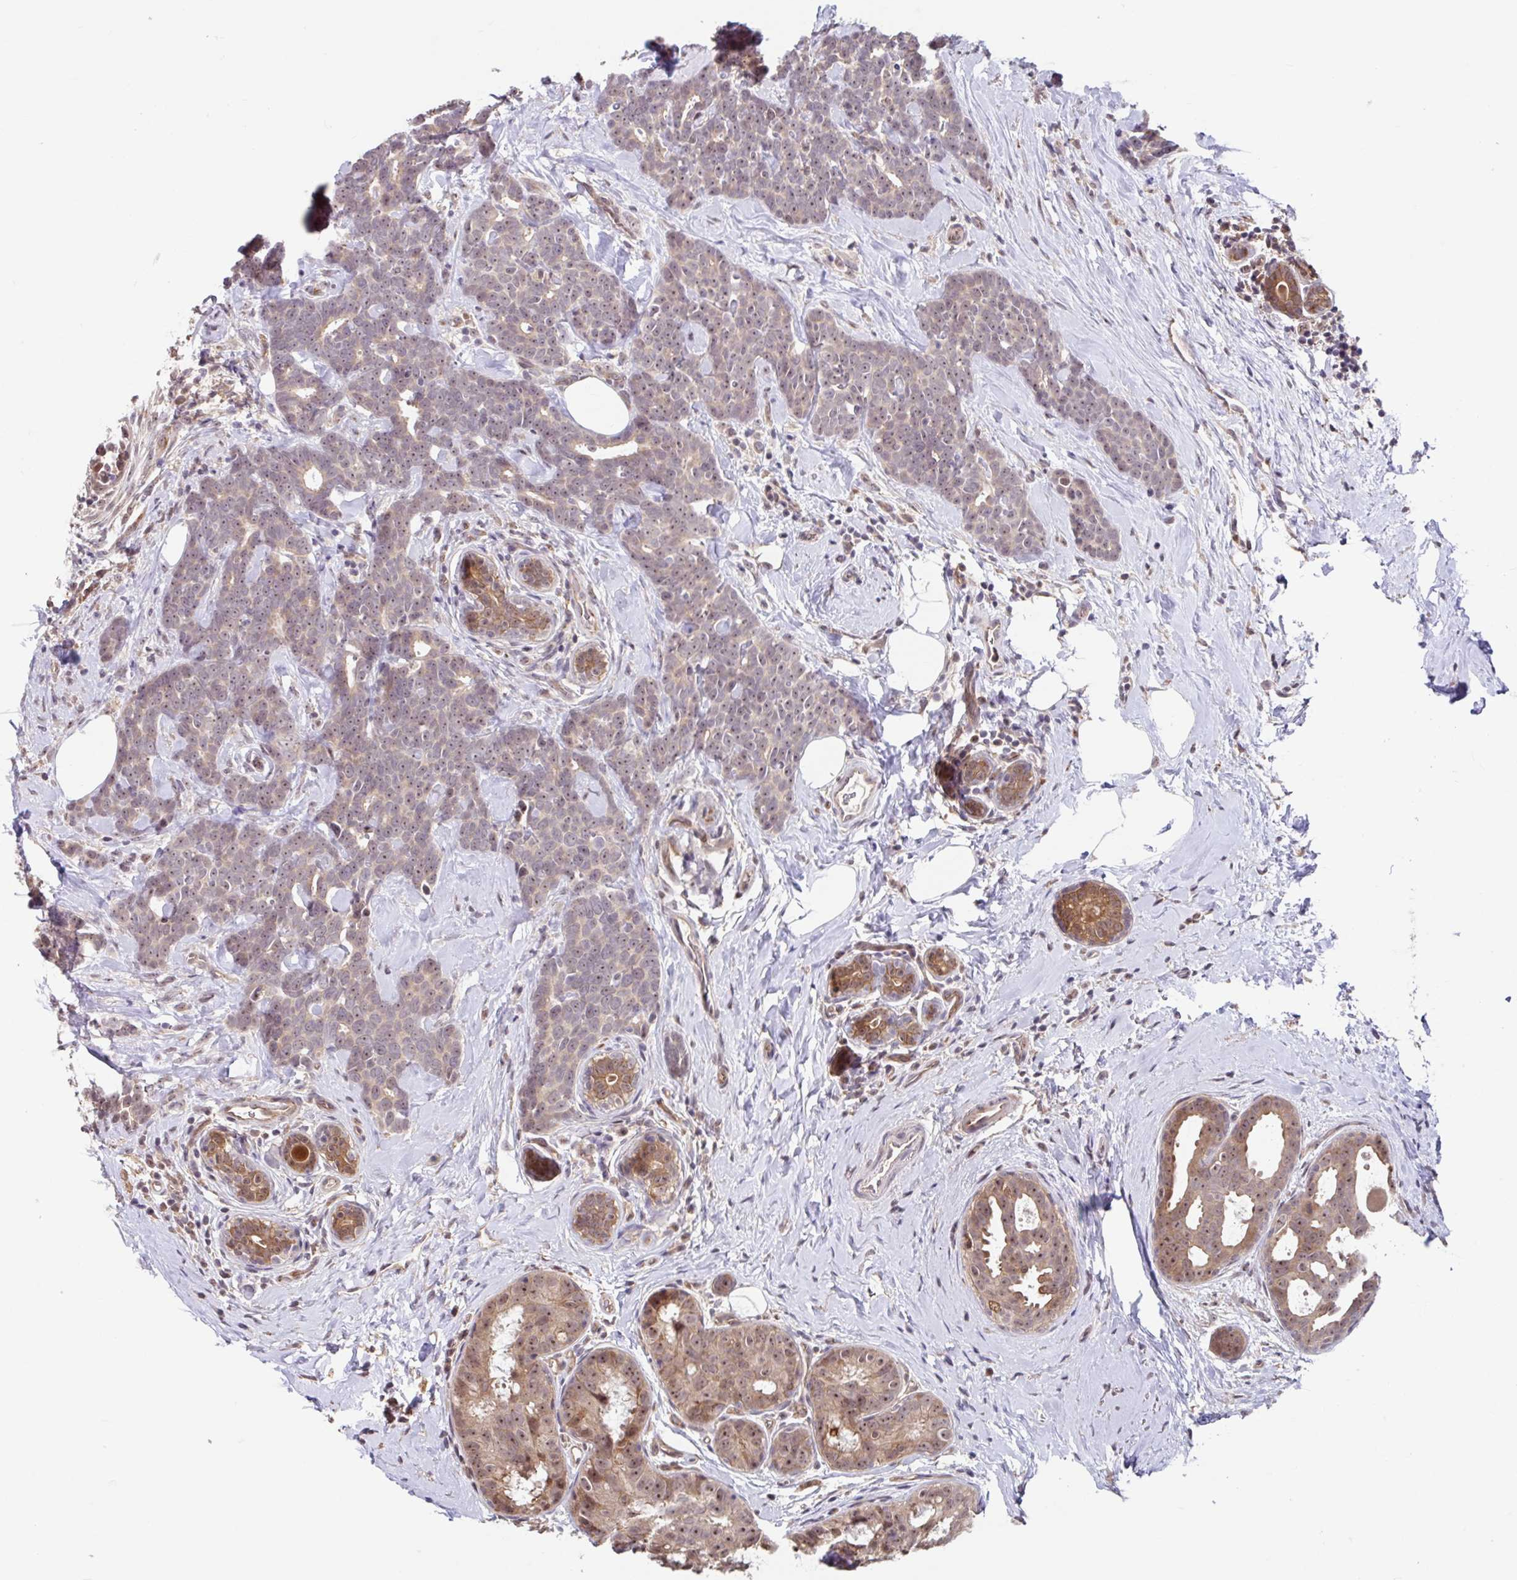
{"staining": {"intensity": "weak", "quantity": ">75%", "location": "nuclear"}, "tissue": "breast cancer", "cell_type": "Tumor cells", "image_type": "cancer", "snomed": [{"axis": "morphology", "description": "Duct carcinoma"}, {"axis": "topography", "description": "Breast"}], "caption": "Tumor cells reveal weak nuclear expression in about >75% of cells in breast cancer (infiltrating ductal carcinoma).", "gene": "STYXL1", "patient": {"sex": "female", "age": 71}}